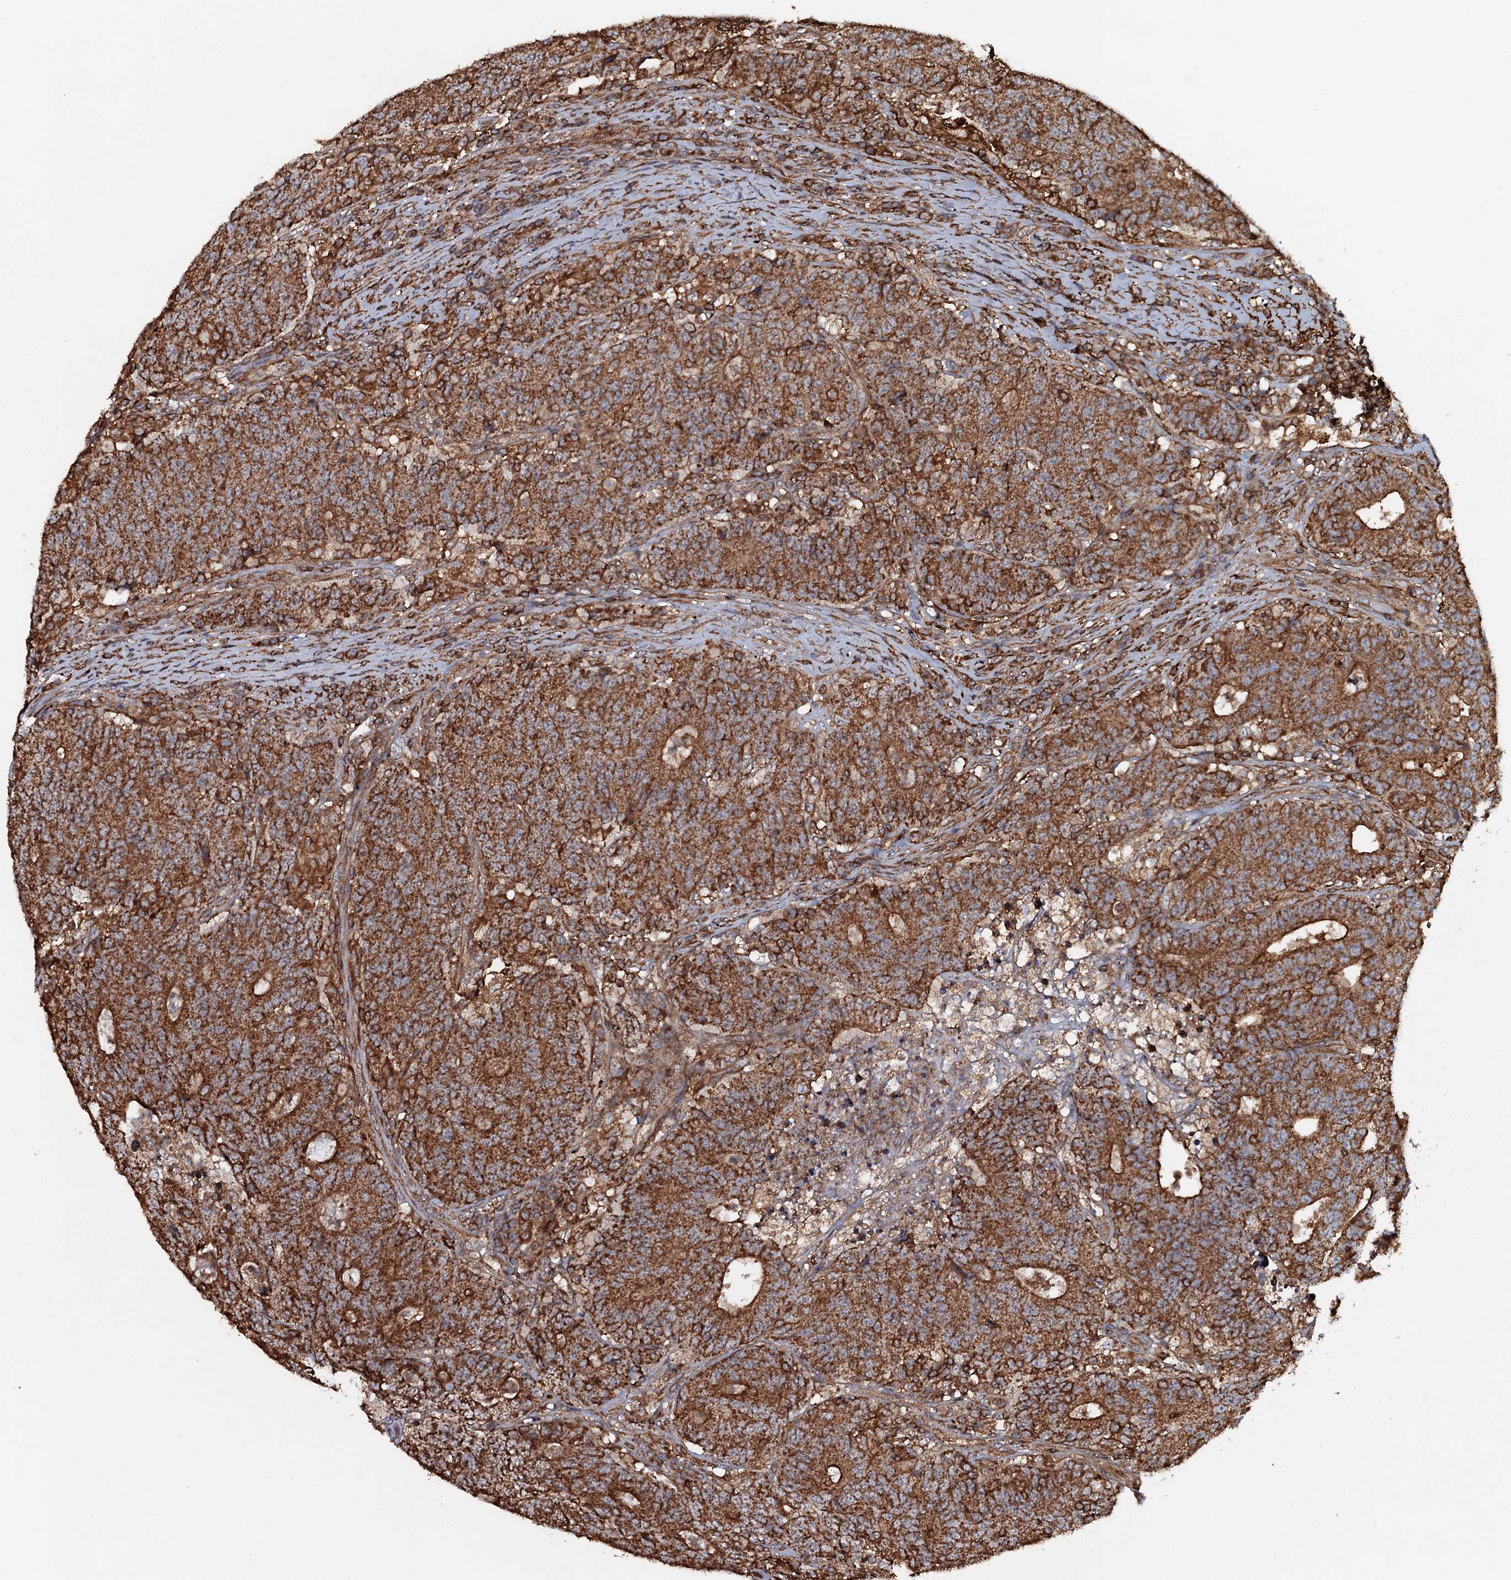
{"staining": {"intensity": "strong", "quantity": ">75%", "location": "cytoplasmic/membranous"}, "tissue": "colorectal cancer", "cell_type": "Tumor cells", "image_type": "cancer", "snomed": [{"axis": "morphology", "description": "Adenocarcinoma, NOS"}, {"axis": "topography", "description": "Colon"}], "caption": "Colorectal cancer (adenocarcinoma) stained with DAB IHC exhibits high levels of strong cytoplasmic/membranous staining in about >75% of tumor cells.", "gene": "VWA8", "patient": {"sex": "female", "age": 75}}